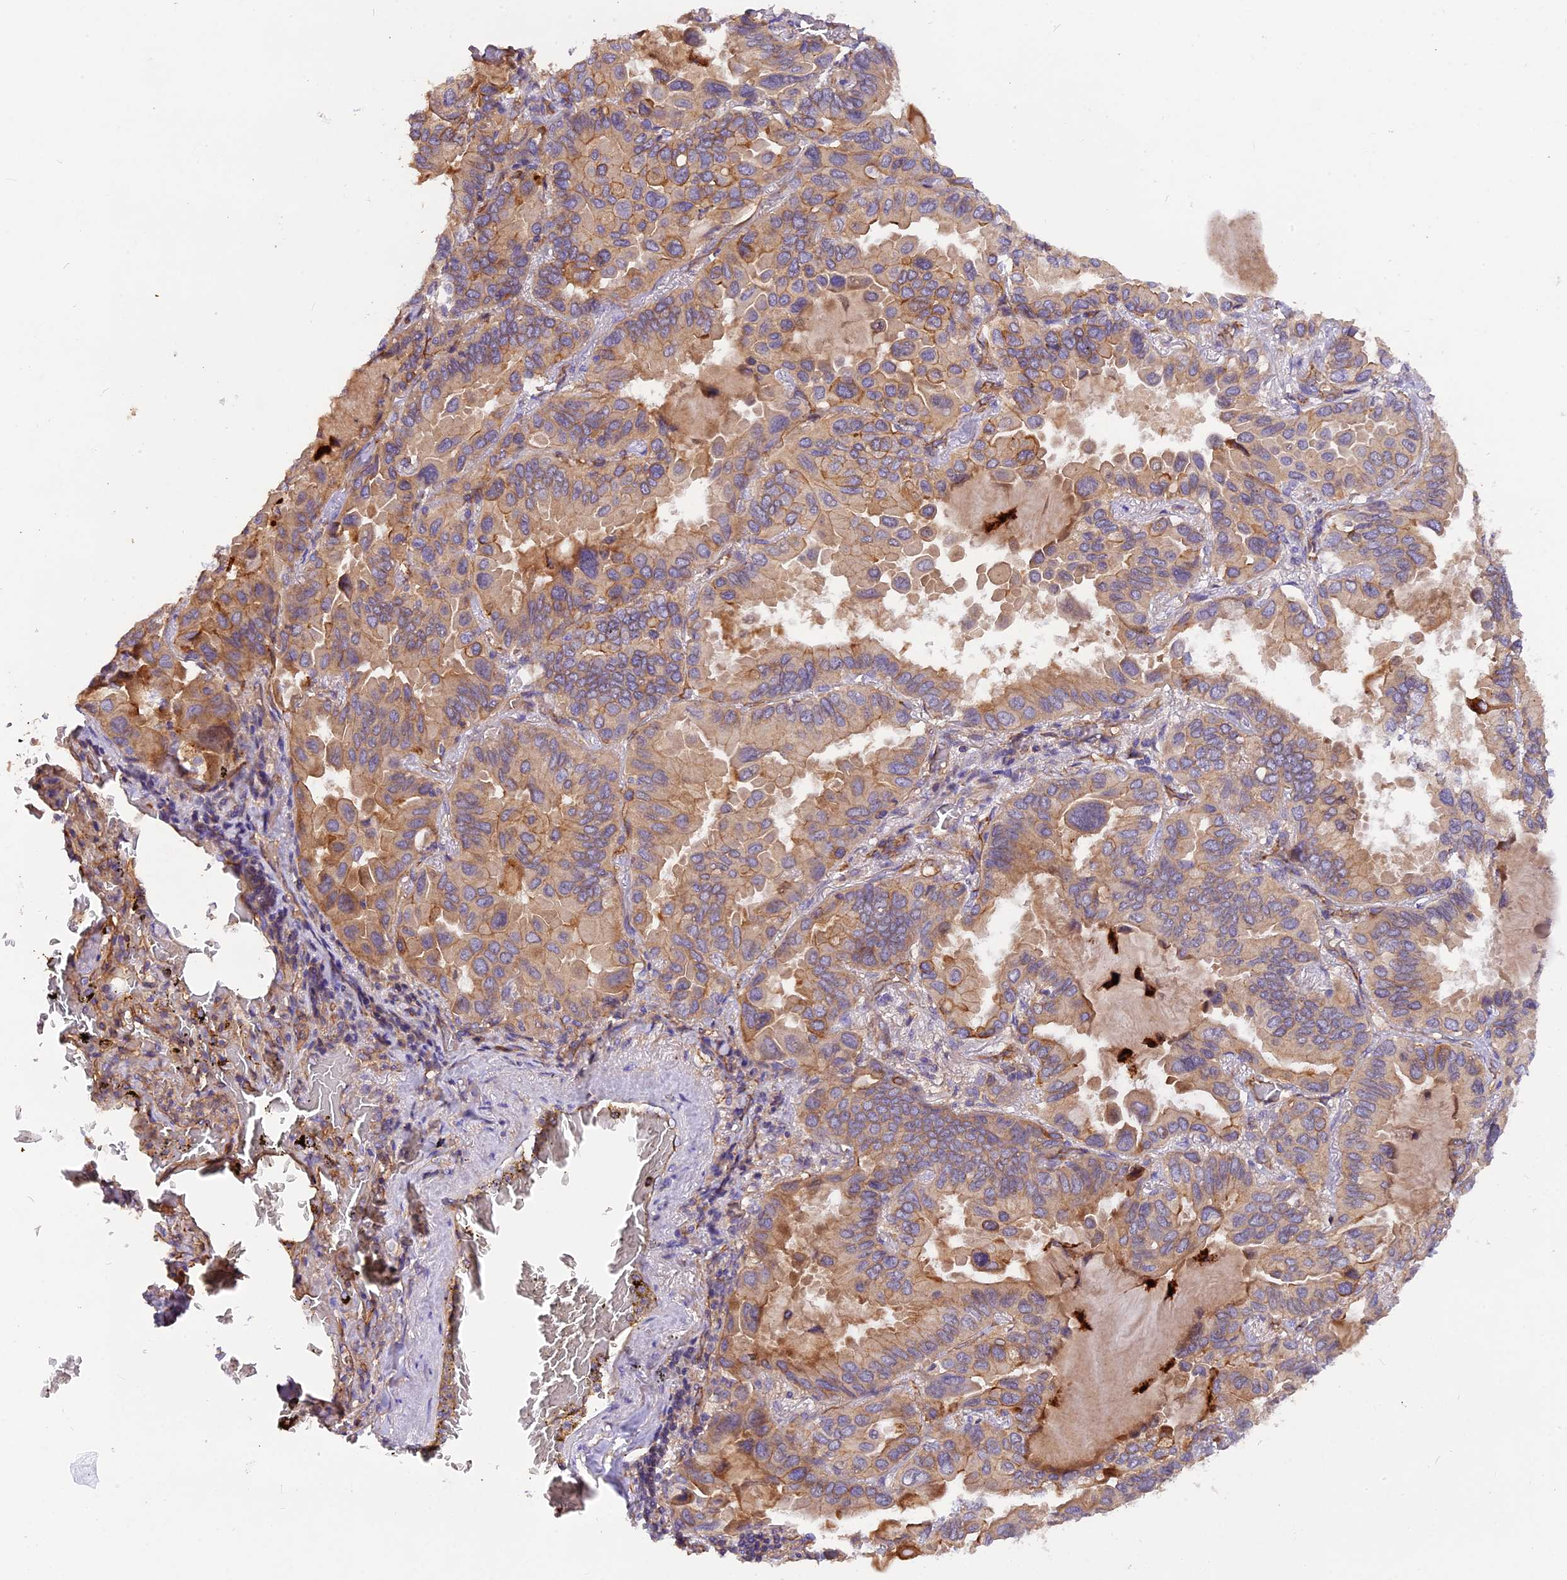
{"staining": {"intensity": "moderate", "quantity": "25%-75%", "location": "cytoplasmic/membranous"}, "tissue": "lung cancer", "cell_type": "Tumor cells", "image_type": "cancer", "snomed": [{"axis": "morphology", "description": "Adenocarcinoma, NOS"}, {"axis": "topography", "description": "Lung"}], "caption": "This is an image of IHC staining of adenocarcinoma (lung), which shows moderate positivity in the cytoplasmic/membranous of tumor cells.", "gene": "ERMARD", "patient": {"sex": "male", "age": 64}}